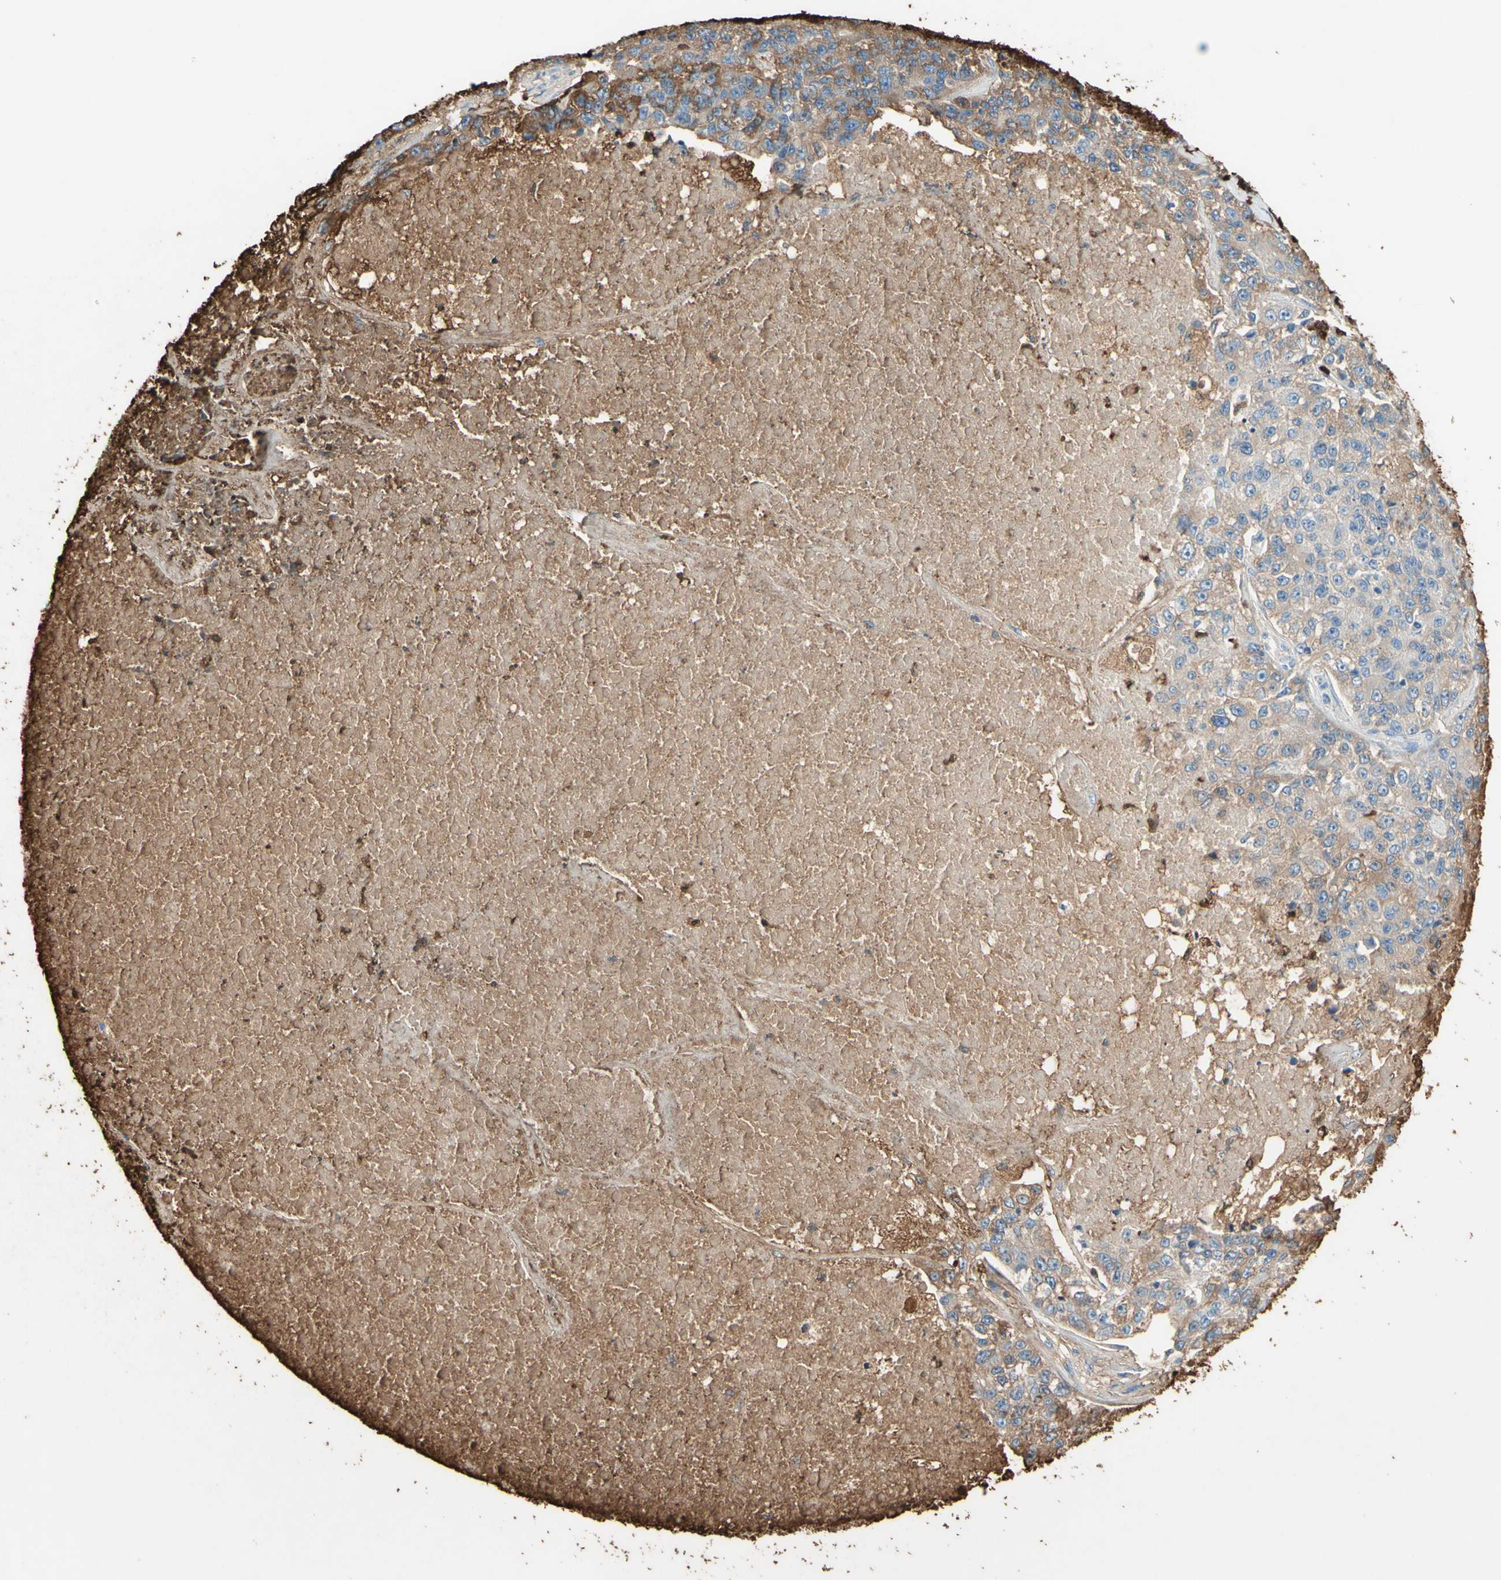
{"staining": {"intensity": "moderate", "quantity": "<25%", "location": "cytoplasmic/membranous"}, "tissue": "lung cancer", "cell_type": "Tumor cells", "image_type": "cancer", "snomed": [{"axis": "morphology", "description": "Adenocarcinoma, NOS"}, {"axis": "topography", "description": "Lung"}], "caption": "An IHC photomicrograph of neoplastic tissue is shown. Protein staining in brown labels moderate cytoplasmic/membranous positivity in adenocarcinoma (lung) within tumor cells.", "gene": "NFKBIZ", "patient": {"sex": "male", "age": 49}}